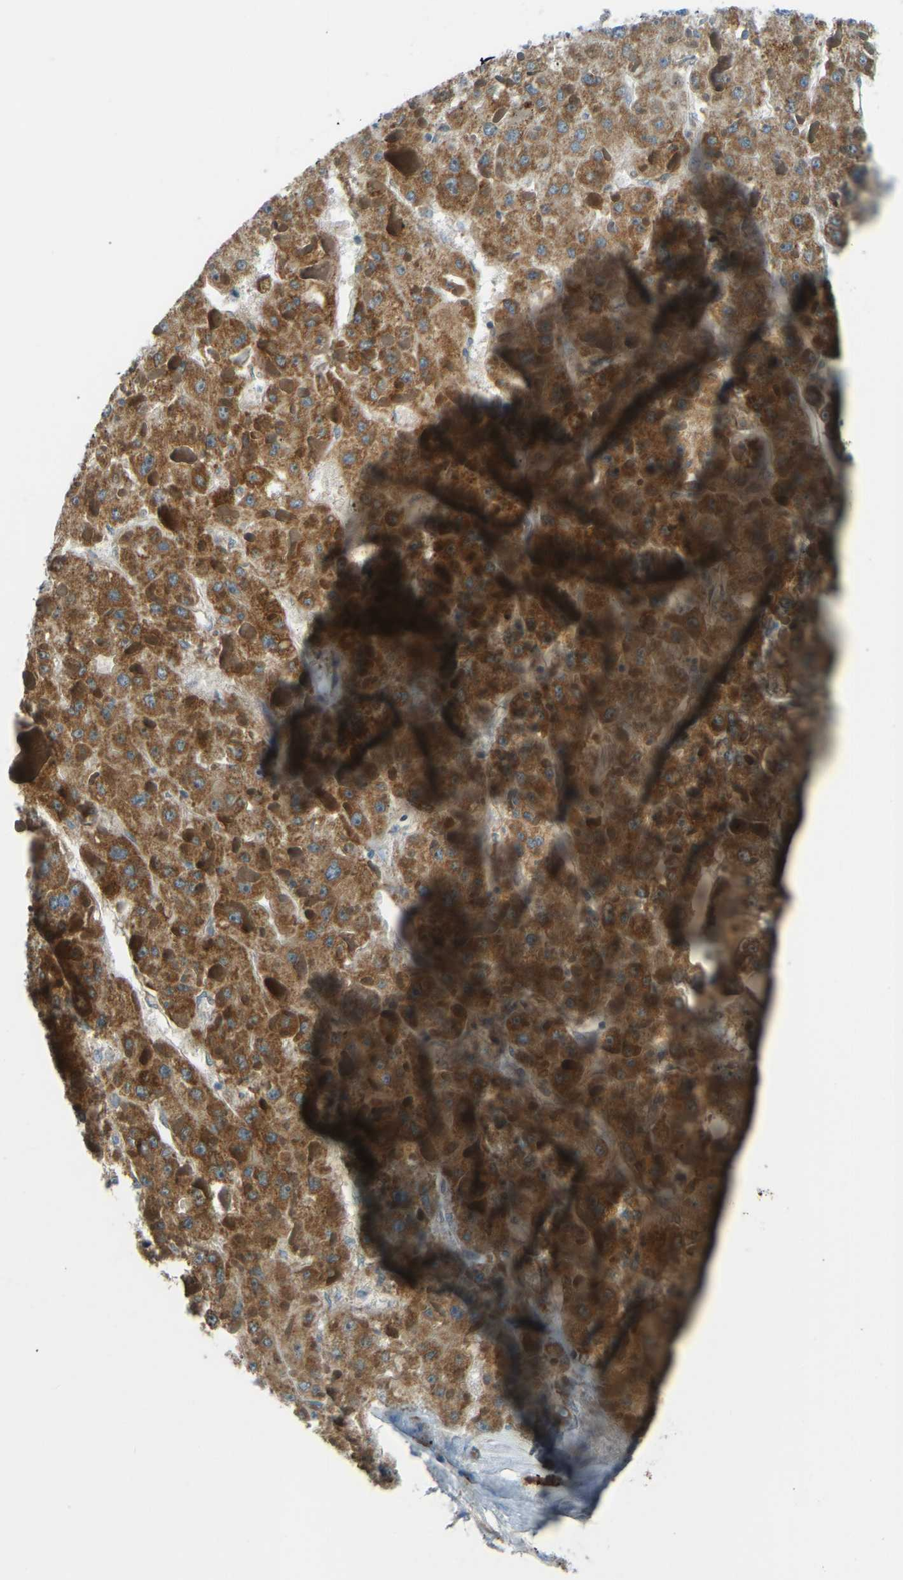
{"staining": {"intensity": "moderate", "quantity": ">75%", "location": "cytoplasmic/membranous"}, "tissue": "liver cancer", "cell_type": "Tumor cells", "image_type": "cancer", "snomed": [{"axis": "morphology", "description": "Carcinoma, Hepatocellular, NOS"}, {"axis": "topography", "description": "Liver"}], "caption": "Tumor cells show moderate cytoplasmic/membranous positivity in approximately >75% of cells in liver hepatocellular carcinoma. The protein of interest is stained brown, and the nuclei are stained in blue (DAB (3,3'-diaminobenzidine) IHC with brightfield microscopy, high magnification).", "gene": "STAU2", "patient": {"sex": "female", "age": 73}}